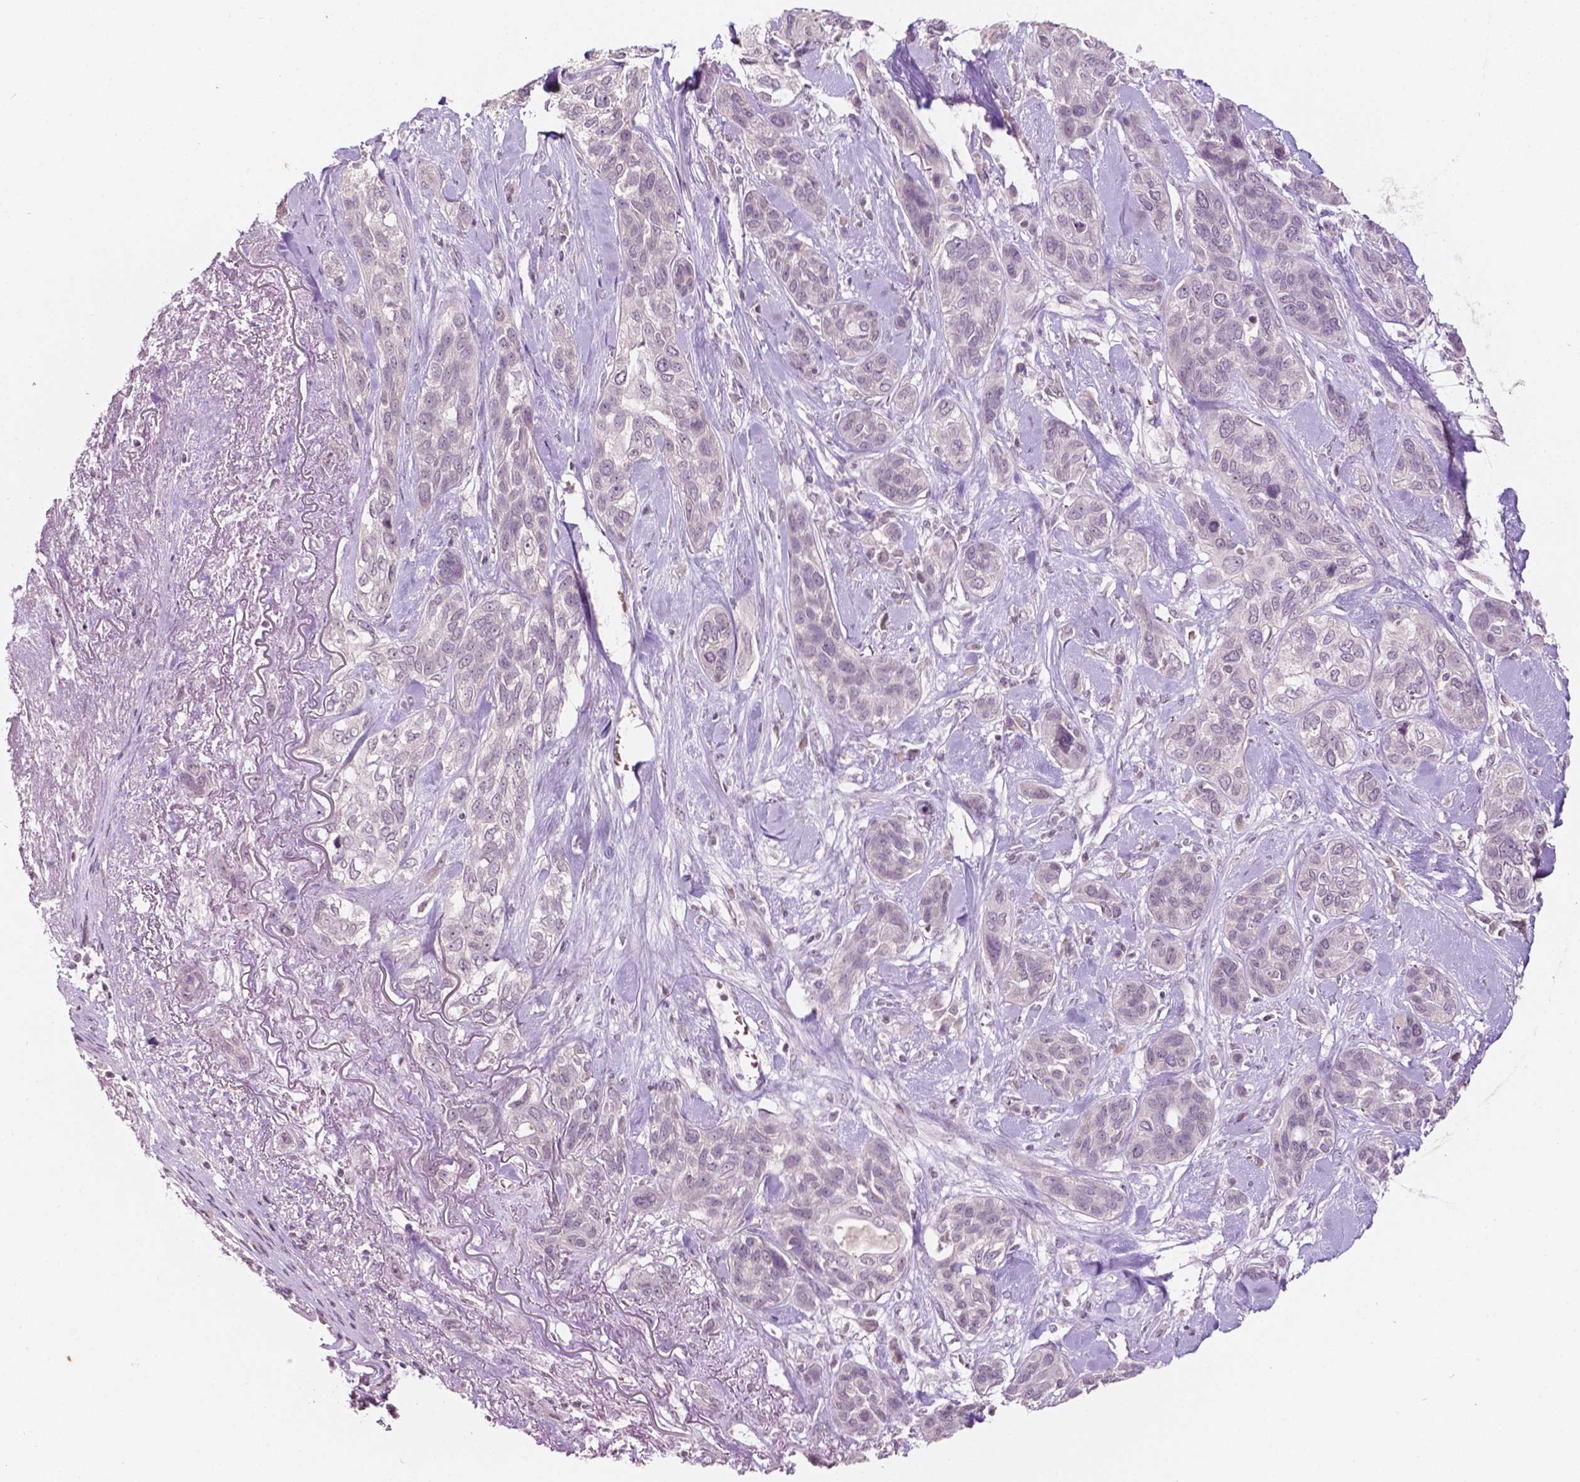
{"staining": {"intensity": "negative", "quantity": "none", "location": "none"}, "tissue": "lung cancer", "cell_type": "Tumor cells", "image_type": "cancer", "snomed": [{"axis": "morphology", "description": "Squamous cell carcinoma, NOS"}, {"axis": "topography", "description": "Lung"}], "caption": "Histopathology image shows no protein staining in tumor cells of lung cancer tissue.", "gene": "NOS1AP", "patient": {"sex": "female", "age": 70}}